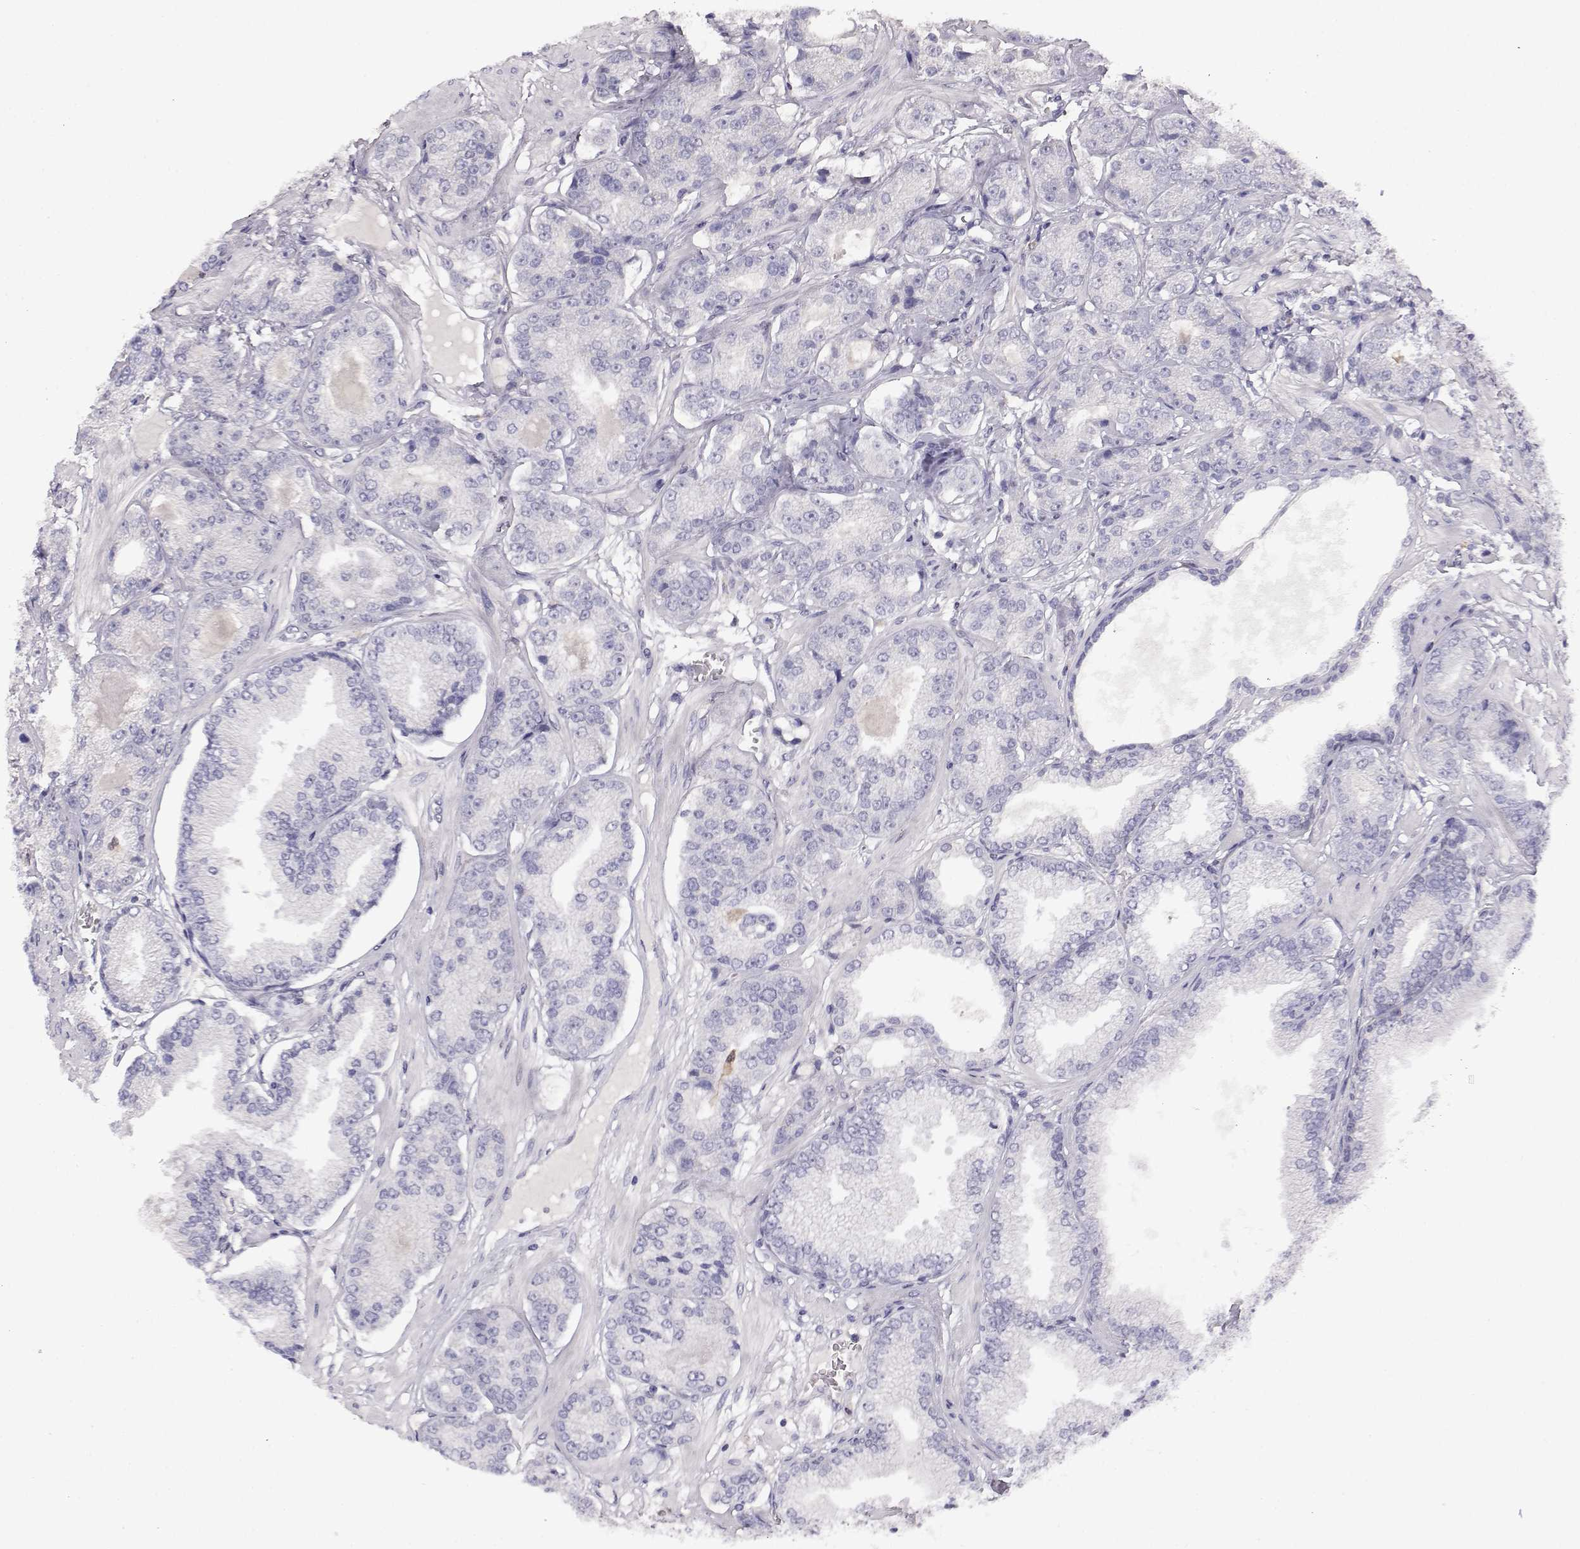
{"staining": {"intensity": "negative", "quantity": "none", "location": "none"}, "tissue": "prostate cancer", "cell_type": "Tumor cells", "image_type": "cancer", "snomed": [{"axis": "morphology", "description": "Adenocarcinoma, NOS"}, {"axis": "topography", "description": "Prostate"}], "caption": "Immunohistochemical staining of prostate cancer (adenocarcinoma) displays no significant expression in tumor cells.", "gene": "AKR1B1", "patient": {"sex": "male", "age": 64}}